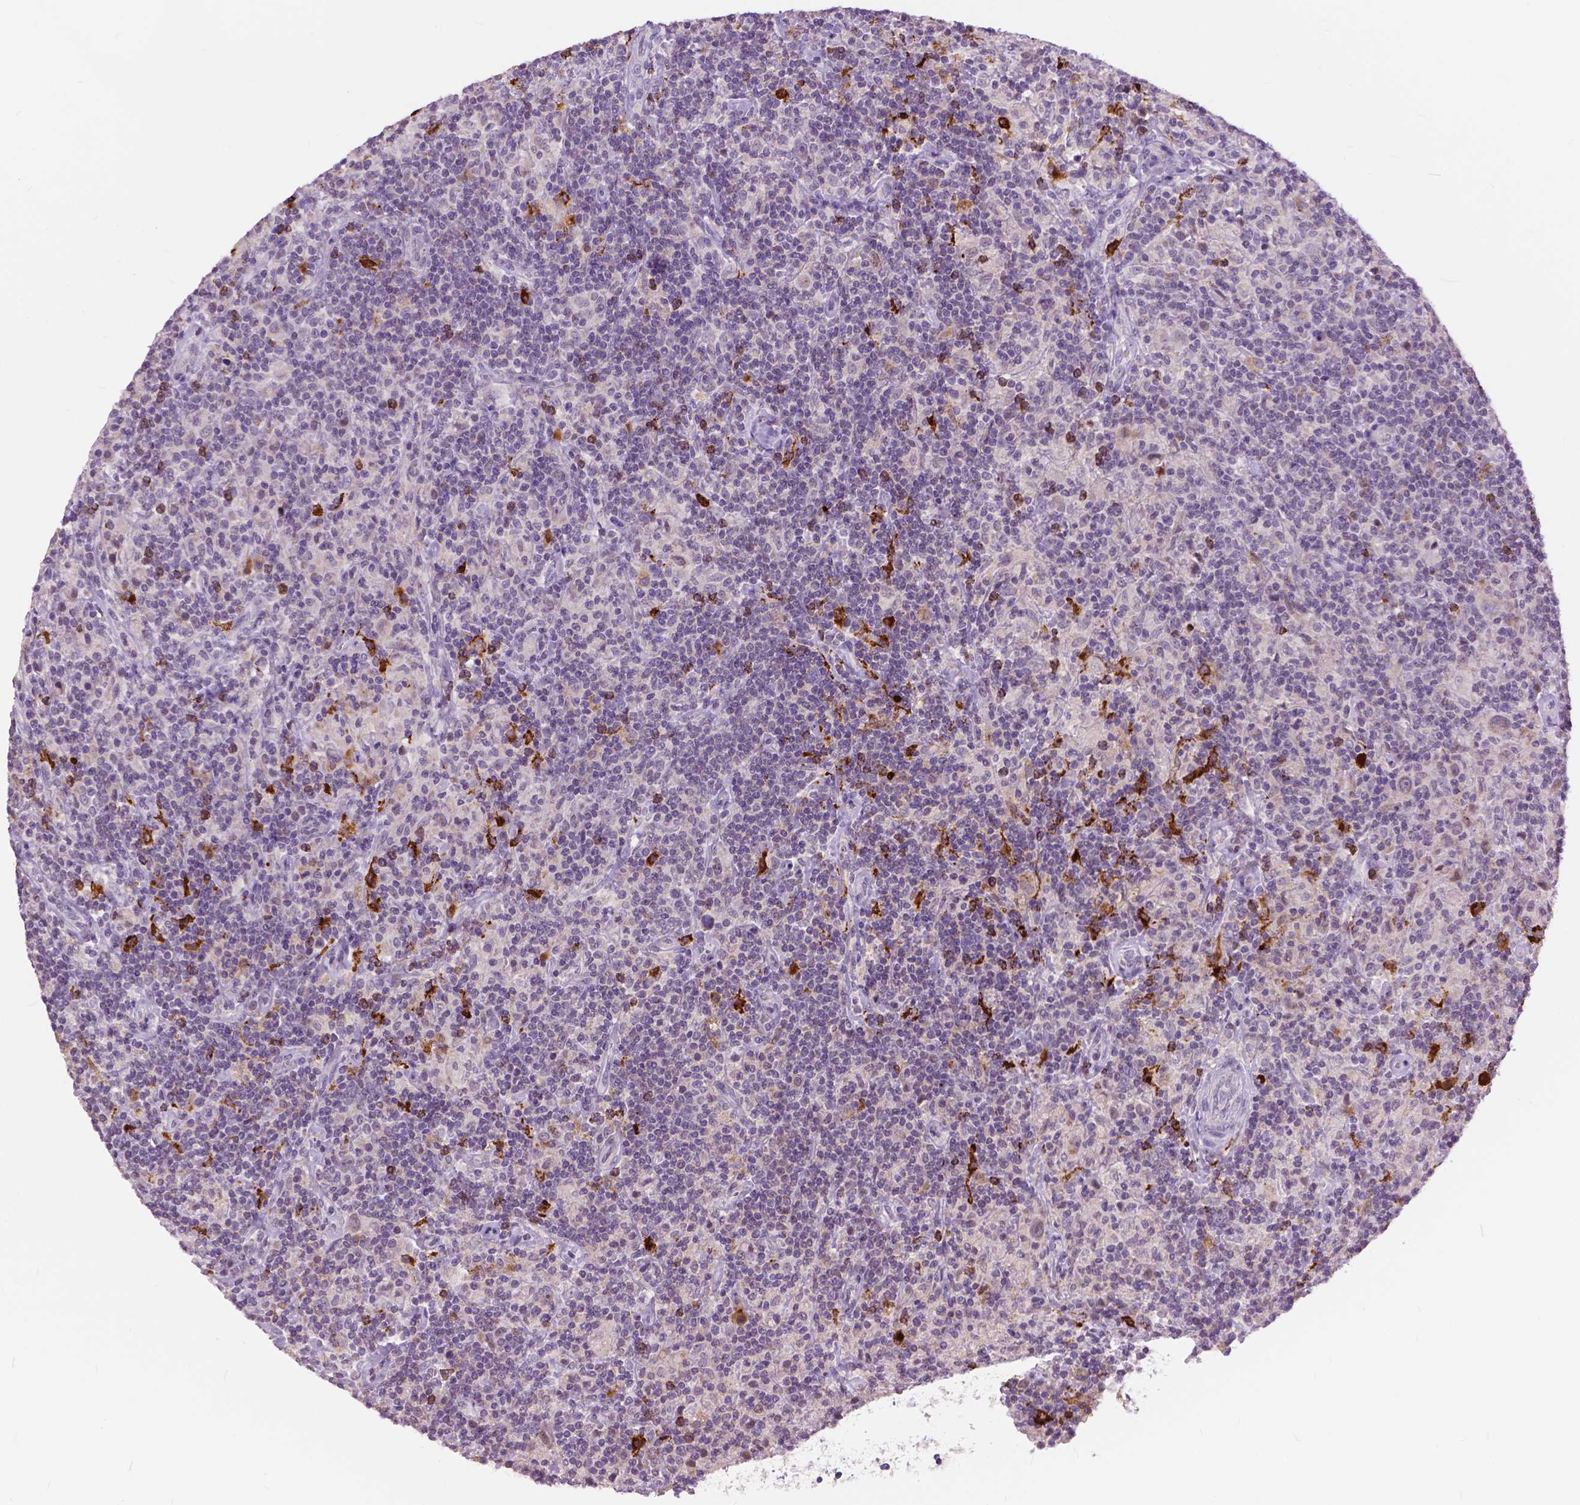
{"staining": {"intensity": "negative", "quantity": "none", "location": "none"}, "tissue": "lymphoma", "cell_type": "Tumor cells", "image_type": "cancer", "snomed": [{"axis": "morphology", "description": "Hodgkin's disease, NOS"}, {"axis": "topography", "description": "Lymph node"}], "caption": "Immunohistochemistry of human Hodgkin's disease displays no staining in tumor cells.", "gene": "TTC9B", "patient": {"sex": "male", "age": 70}}